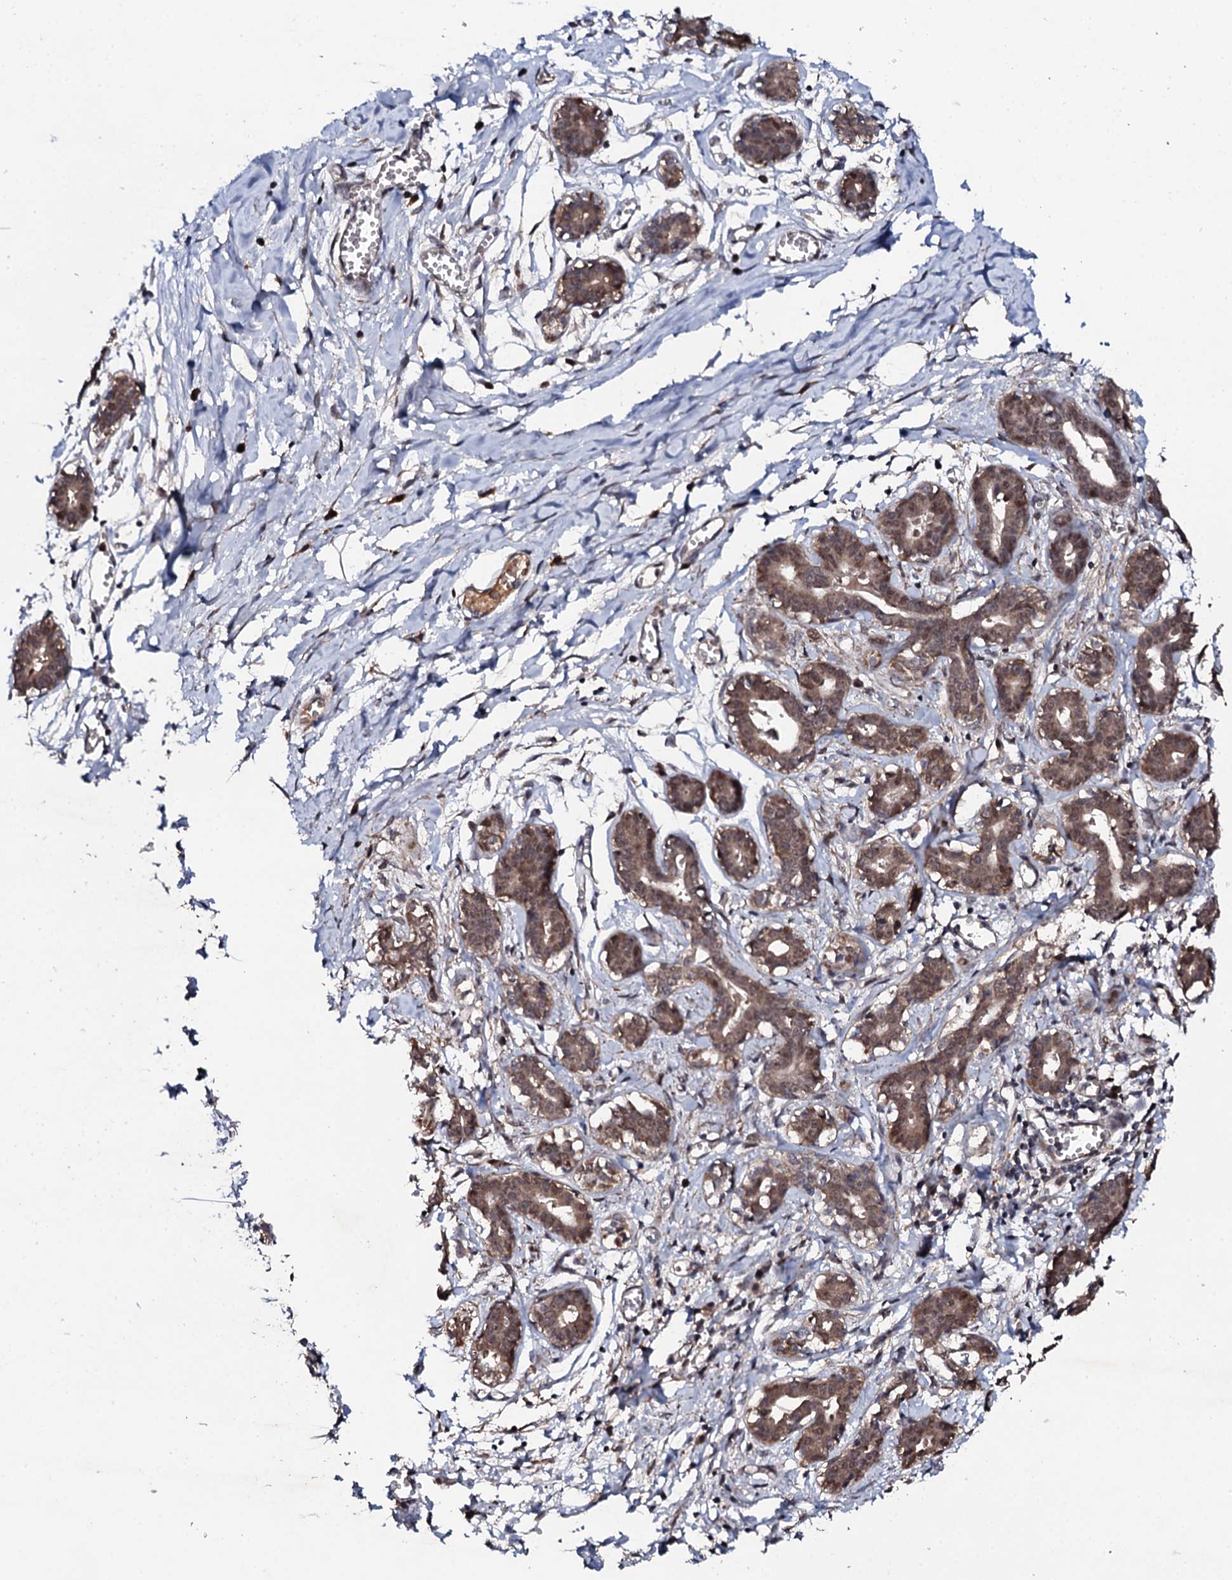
{"staining": {"intensity": "moderate", "quantity": ">75%", "location": "cytoplasmic/membranous"}, "tissue": "breast", "cell_type": "Adipocytes", "image_type": "normal", "snomed": [{"axis": "morphology", "description": "Normal tissue, NOS"}, {"axis": "topography", "description": "Breast"}], "caption": "This histopathology image displays immunohistochemistry (IHC) staining of benign breast, with medium moderate cytoplasmic/membranous staining in about >75% of adipocytes.", "gene": "FAM111A", "patient": {"sex": "female", "age": 27}}